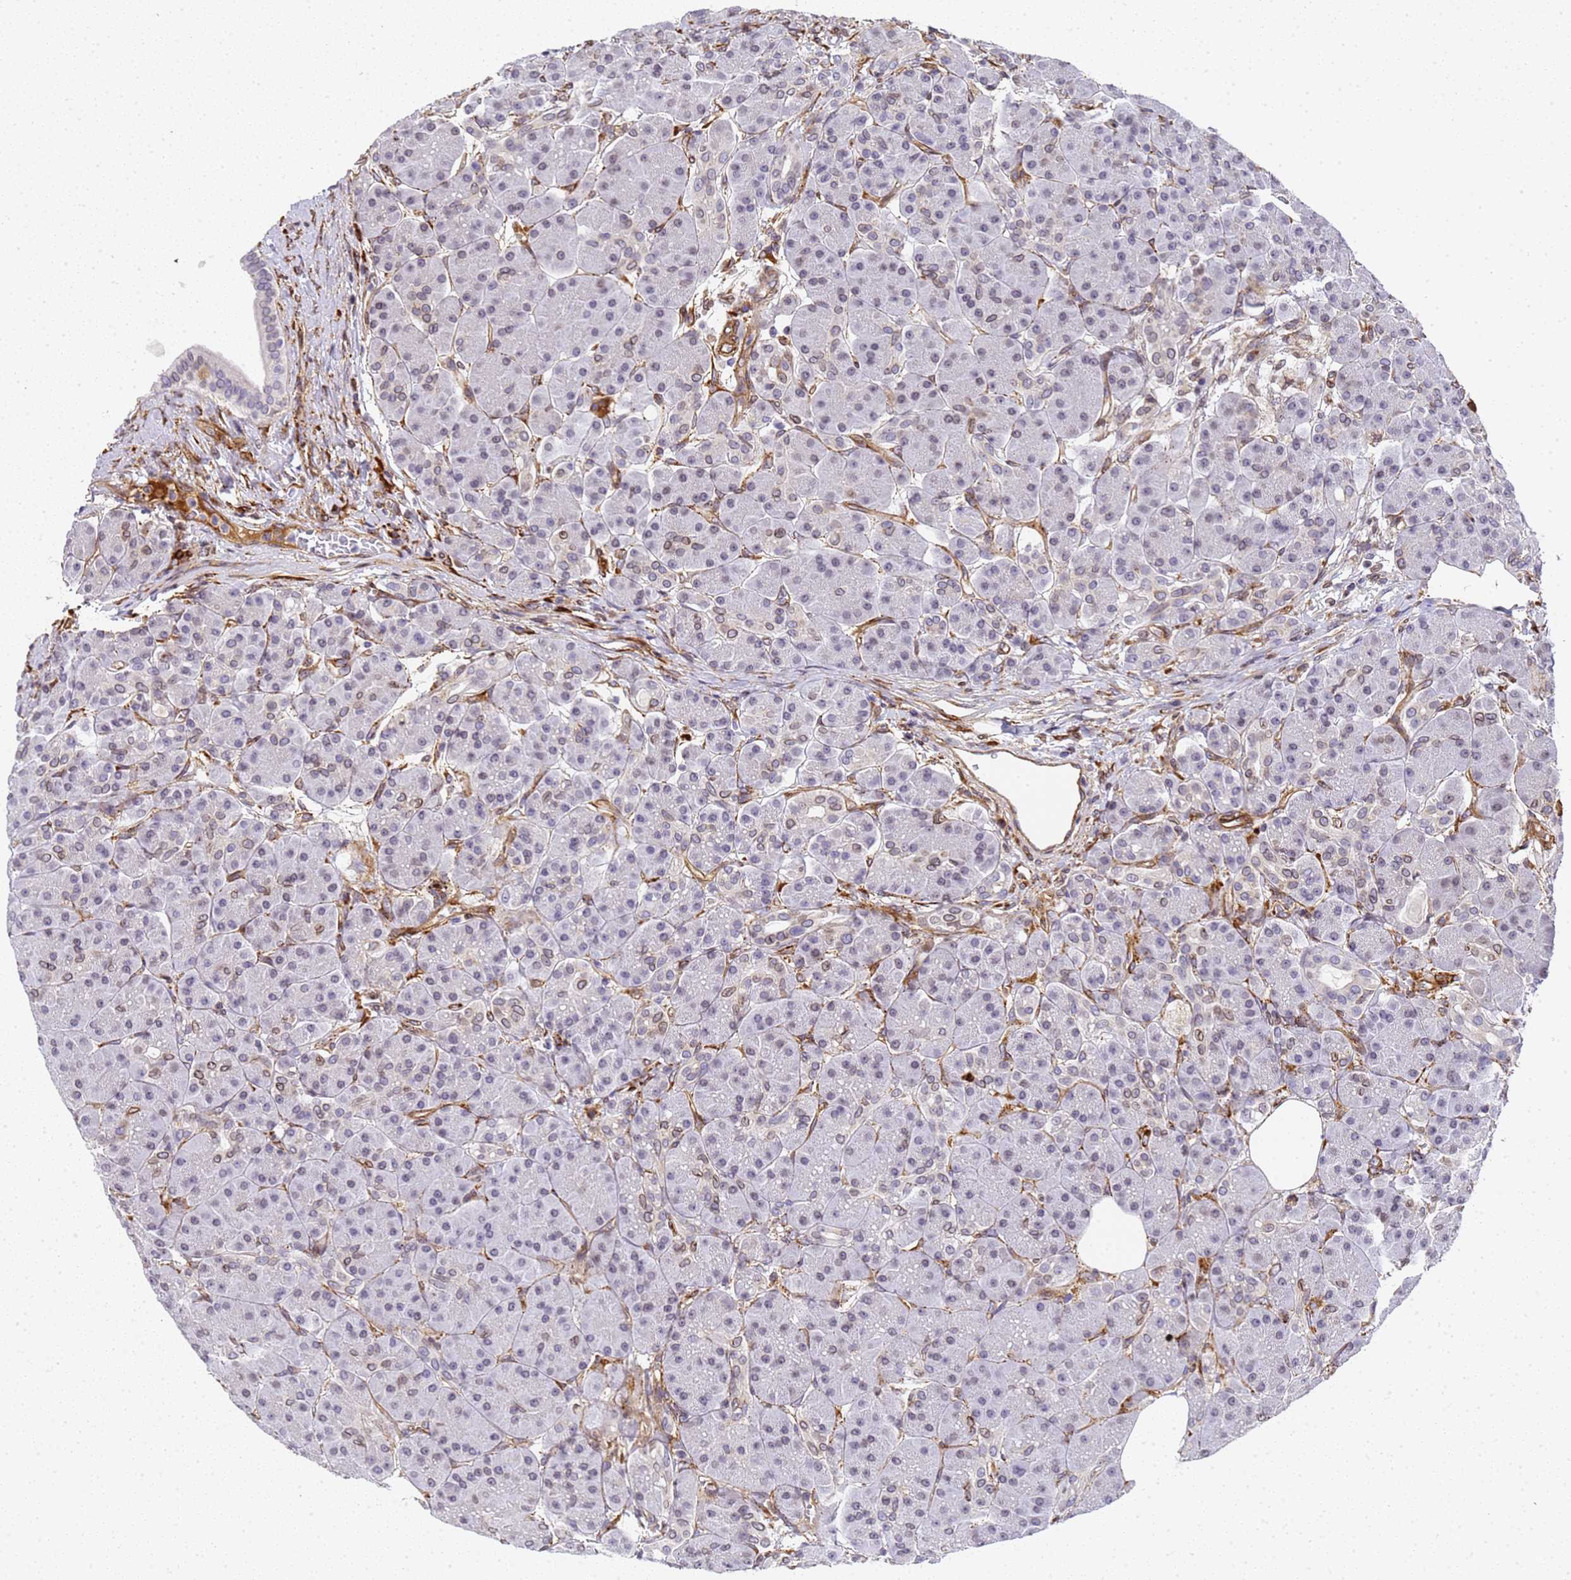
{"staining": {"intensity": "negative", "quantity": "none", "location": "none"}, "tissue": "pancreas", "cell_type": "Exocrine glandular cells", "image_type": "normal", "snomed": [{"axis": "morphology", "description": "Normal tissue, NOS"}, {"axis": "topography", "description": "Pancreas"}], "caption": "This is an immunohistochemistry photomicrograph of unremarkable human pancreas. There is no positivity in exocrine glandular cells.", "gene": "IGFBP7", "patient": {"sex": "male", "age": 63}}